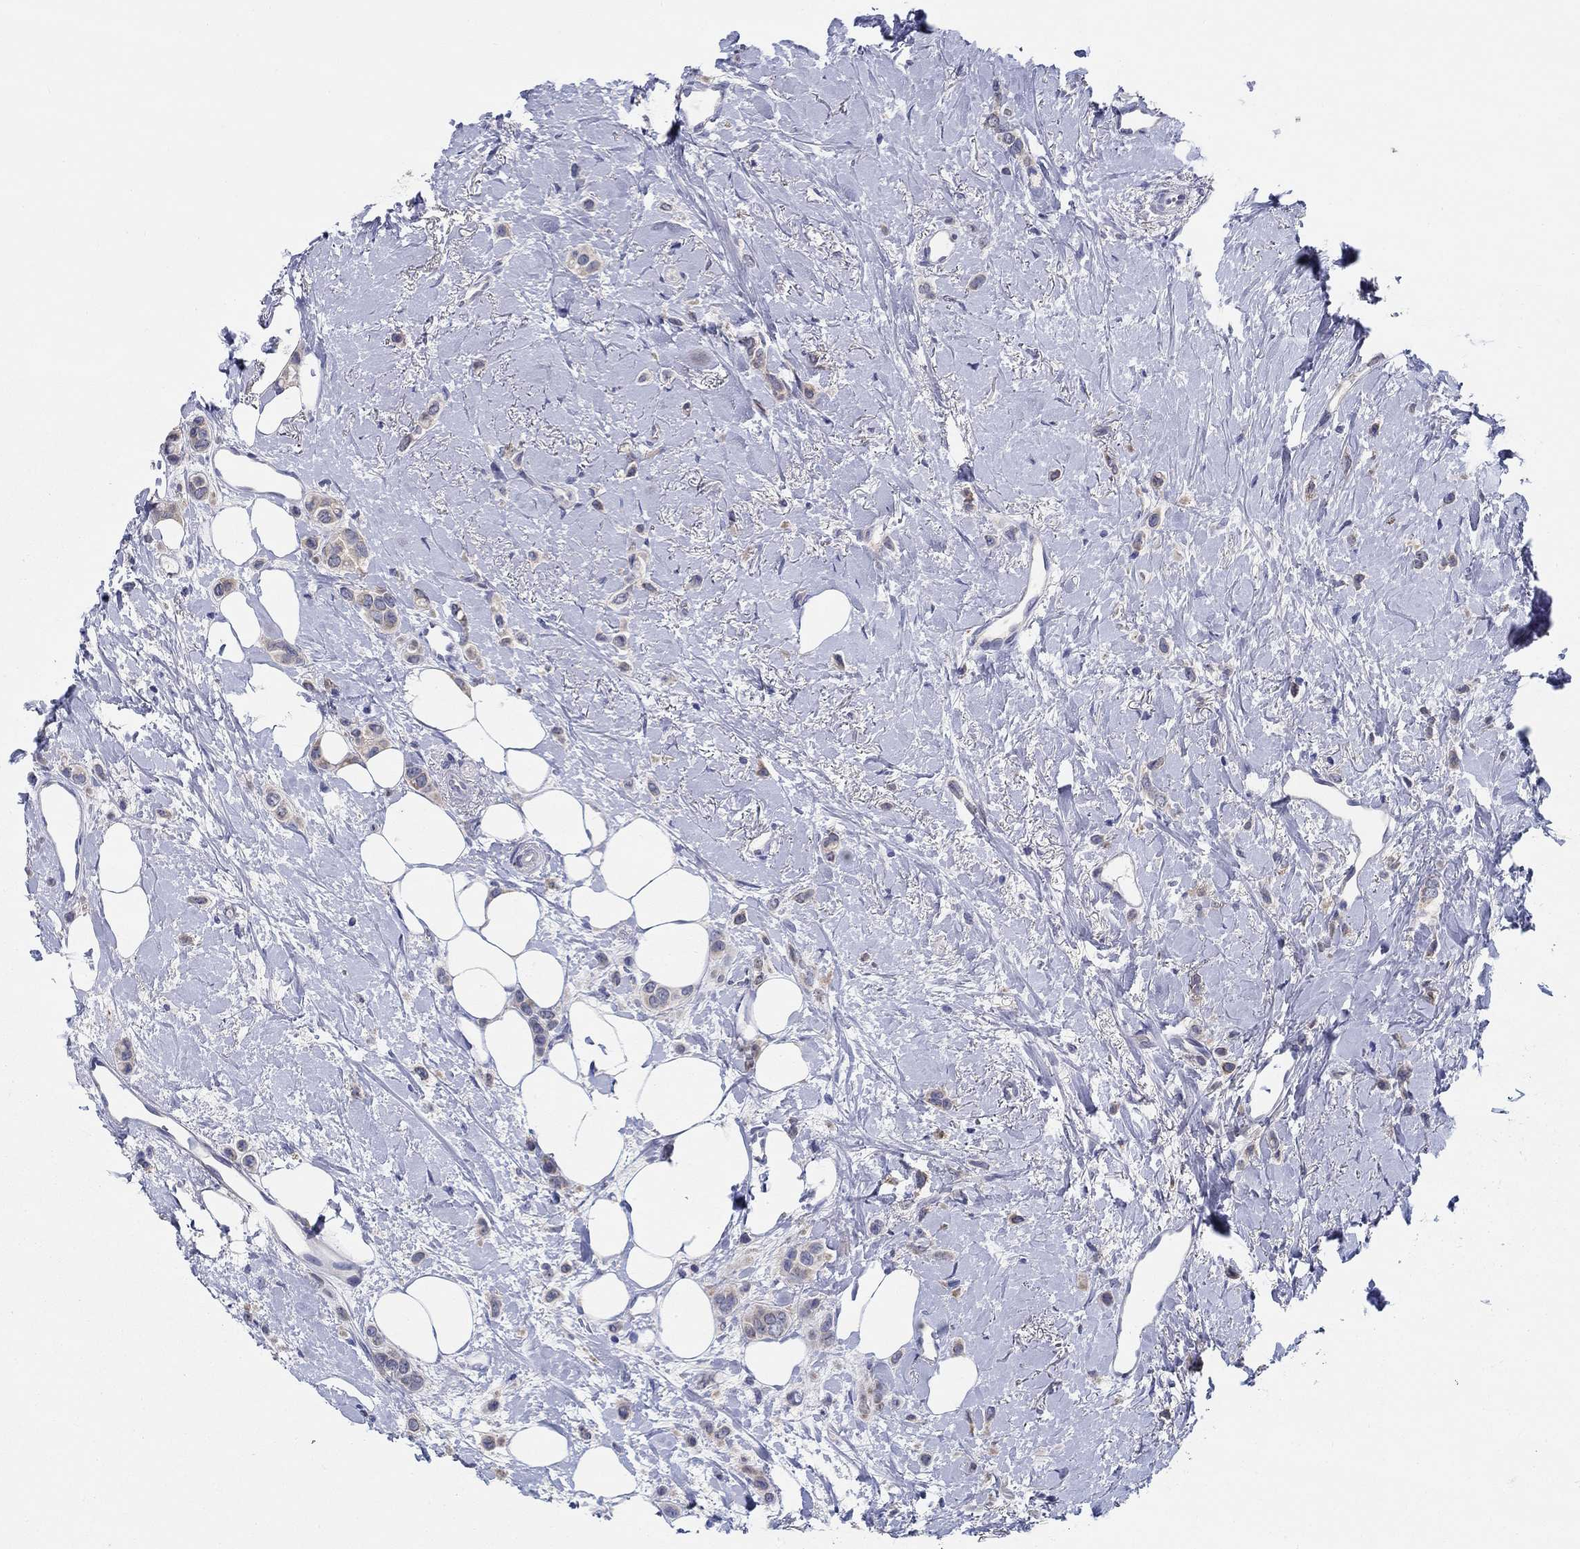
{"staining": {"intensity": "moderate", "quantity": "25%-75%", "location": "cytoplasmic/membranous"}, "tissue": "breast cancer", "cell_type": "Tumor cells", "image_type": "cancer", "snomed": [{"axis": "morphology", "description": "Lobular carcinoma"}, {"axis": "topography", "description": "Breast"}], "caption": "Human lobular carcinoma (breast) stained for a protein (brown) demonstrates moderate cytoplasmic/membranous positive positivity in about 25%-75% of tumor cells.", "gene": "RAP1GAP", "patient": {"sex": "female", "age": 66}}